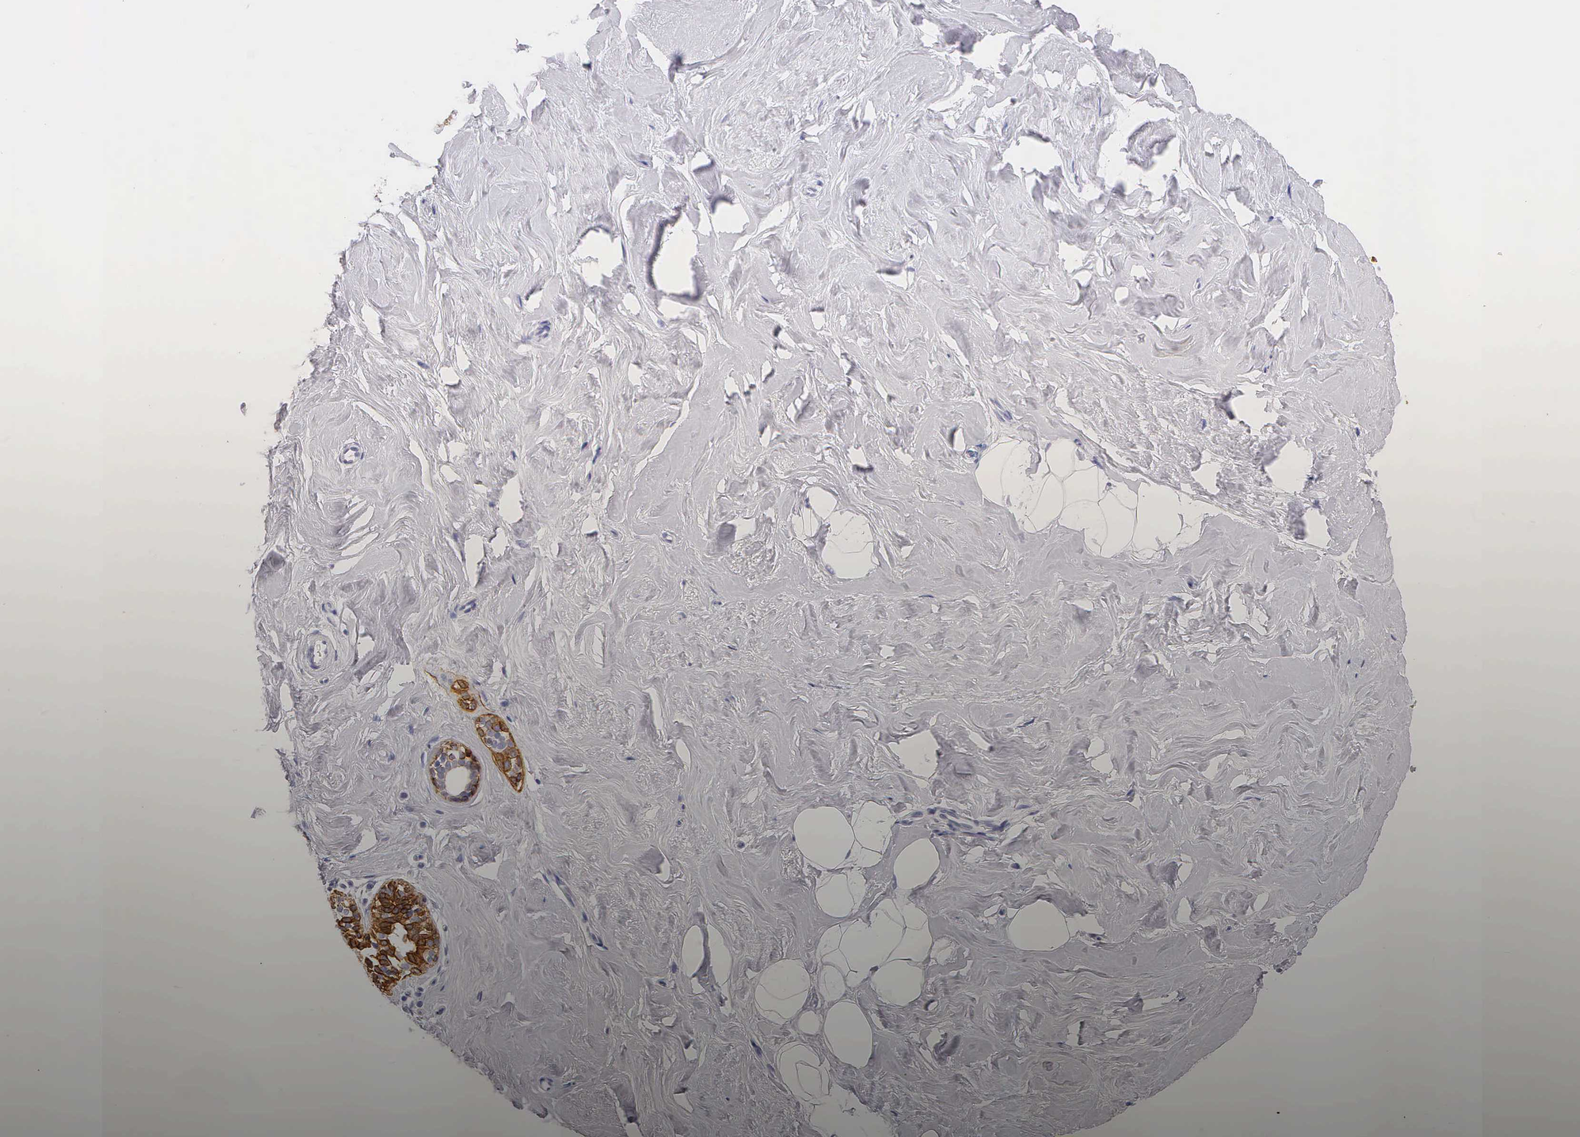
{"staining": {"intensity": "negative", "quantity": "none", "location": "none"}, "tissue": "breast", "cell_type": "Adipocytes", "image_type": "normal", "snomed": [{"axis": "morphology", "description": "Normal tissue, NOS"}, {"axis": "topography", "description": "Breast"}], "caption": "Adipocytes are negative for protein expression in normal human breast.", "gene": "KRT17", "patient": {"sex": "female", "age": 54}}